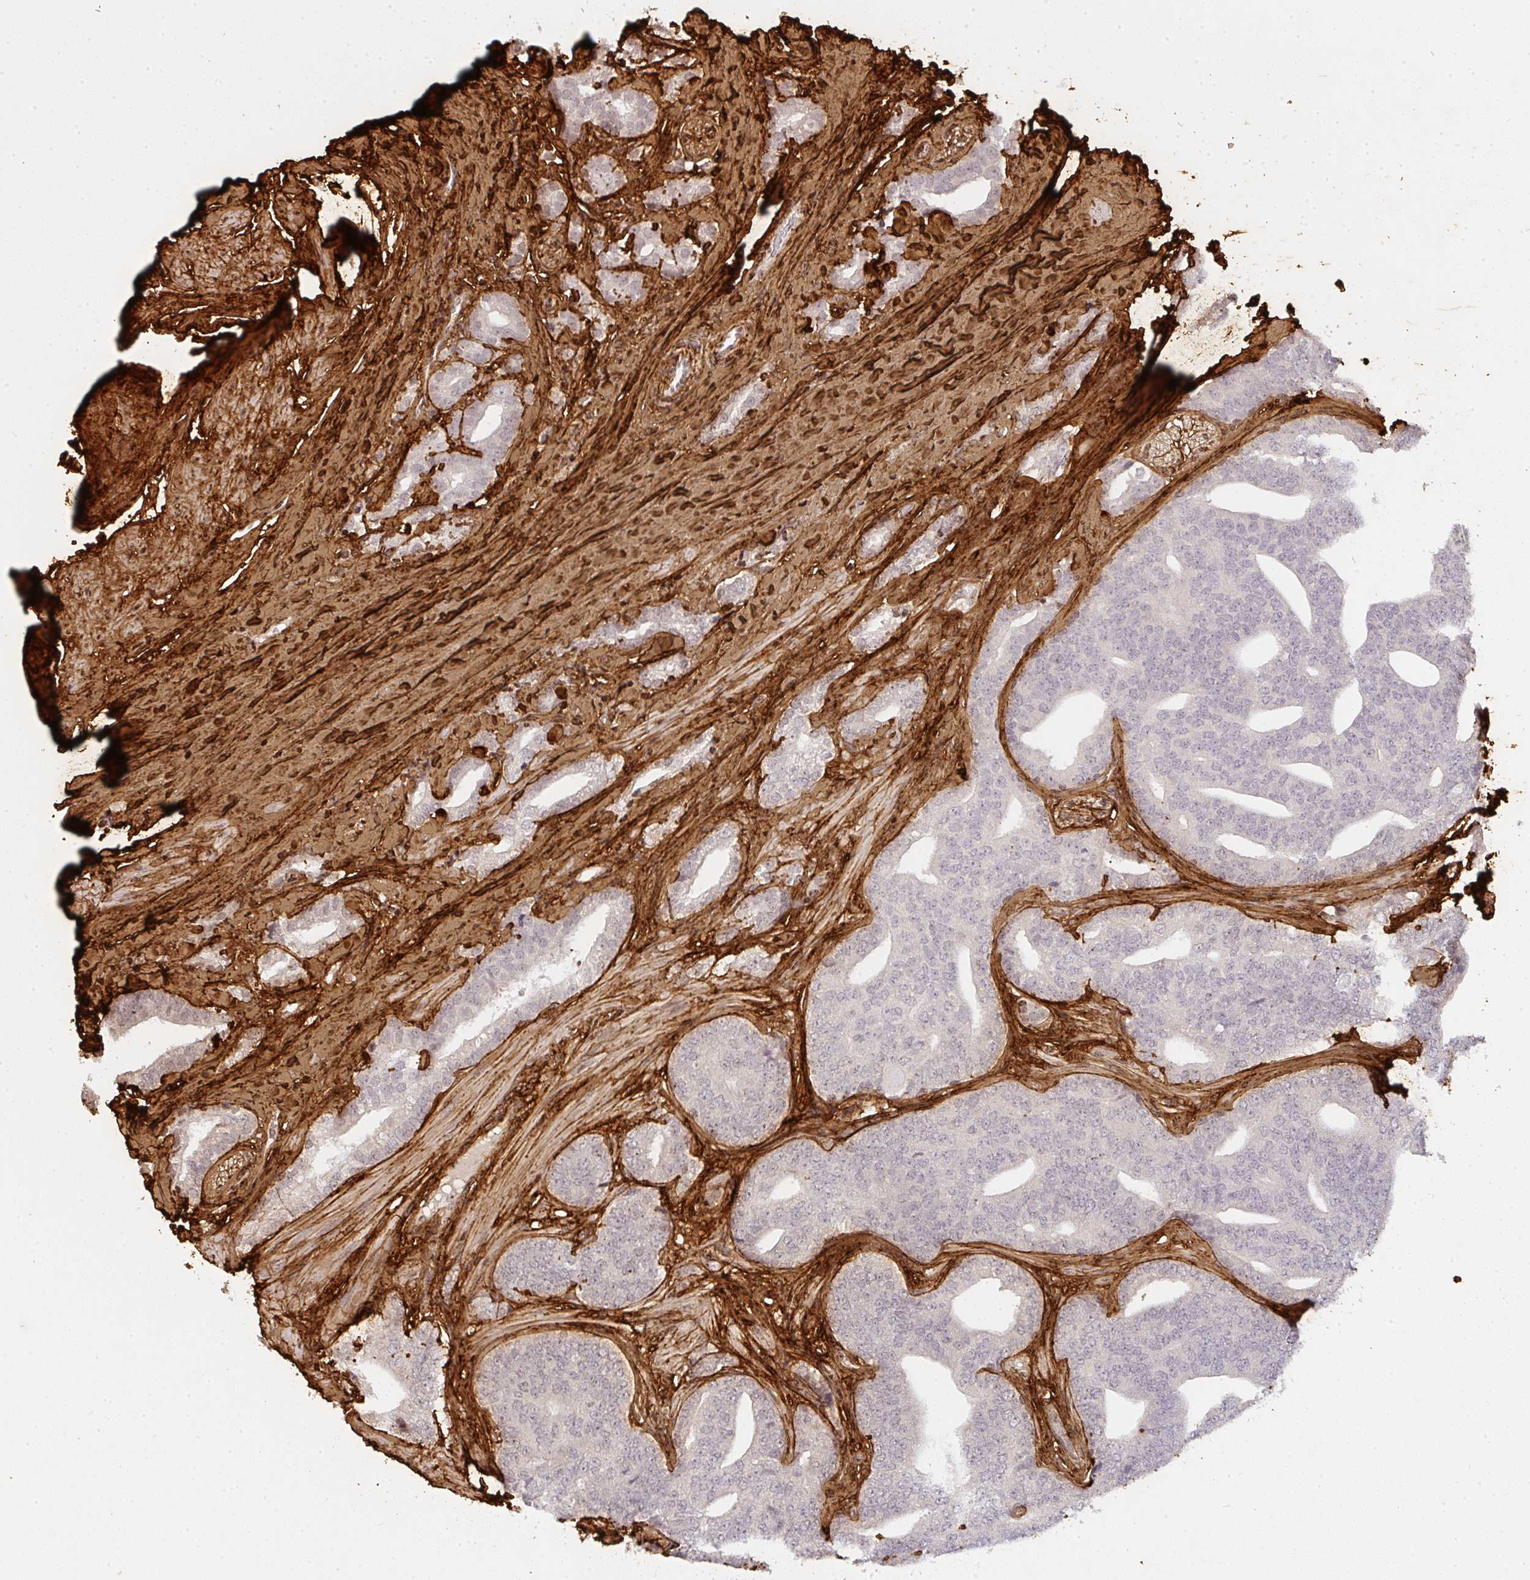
{"staining": {"intensity": "negative", "quantity": "none", "location": "none"}, "tissue": "prostate cancer", "cell_type": "Tumor cells", "image_type": "cancer", "snomed": [{"axis": "morphology", "description": "Adenocarcinoma, High grade"}, {"axis": "topography", "description": "Prostate"}], "caption": "DAB immunohistochemical staining of high-grade adenocarcinoma (prostate) exhibits no significant expression in tumor cells.", "gene": "COL3A1", "patient": {"sex": "male", "age": 72}}